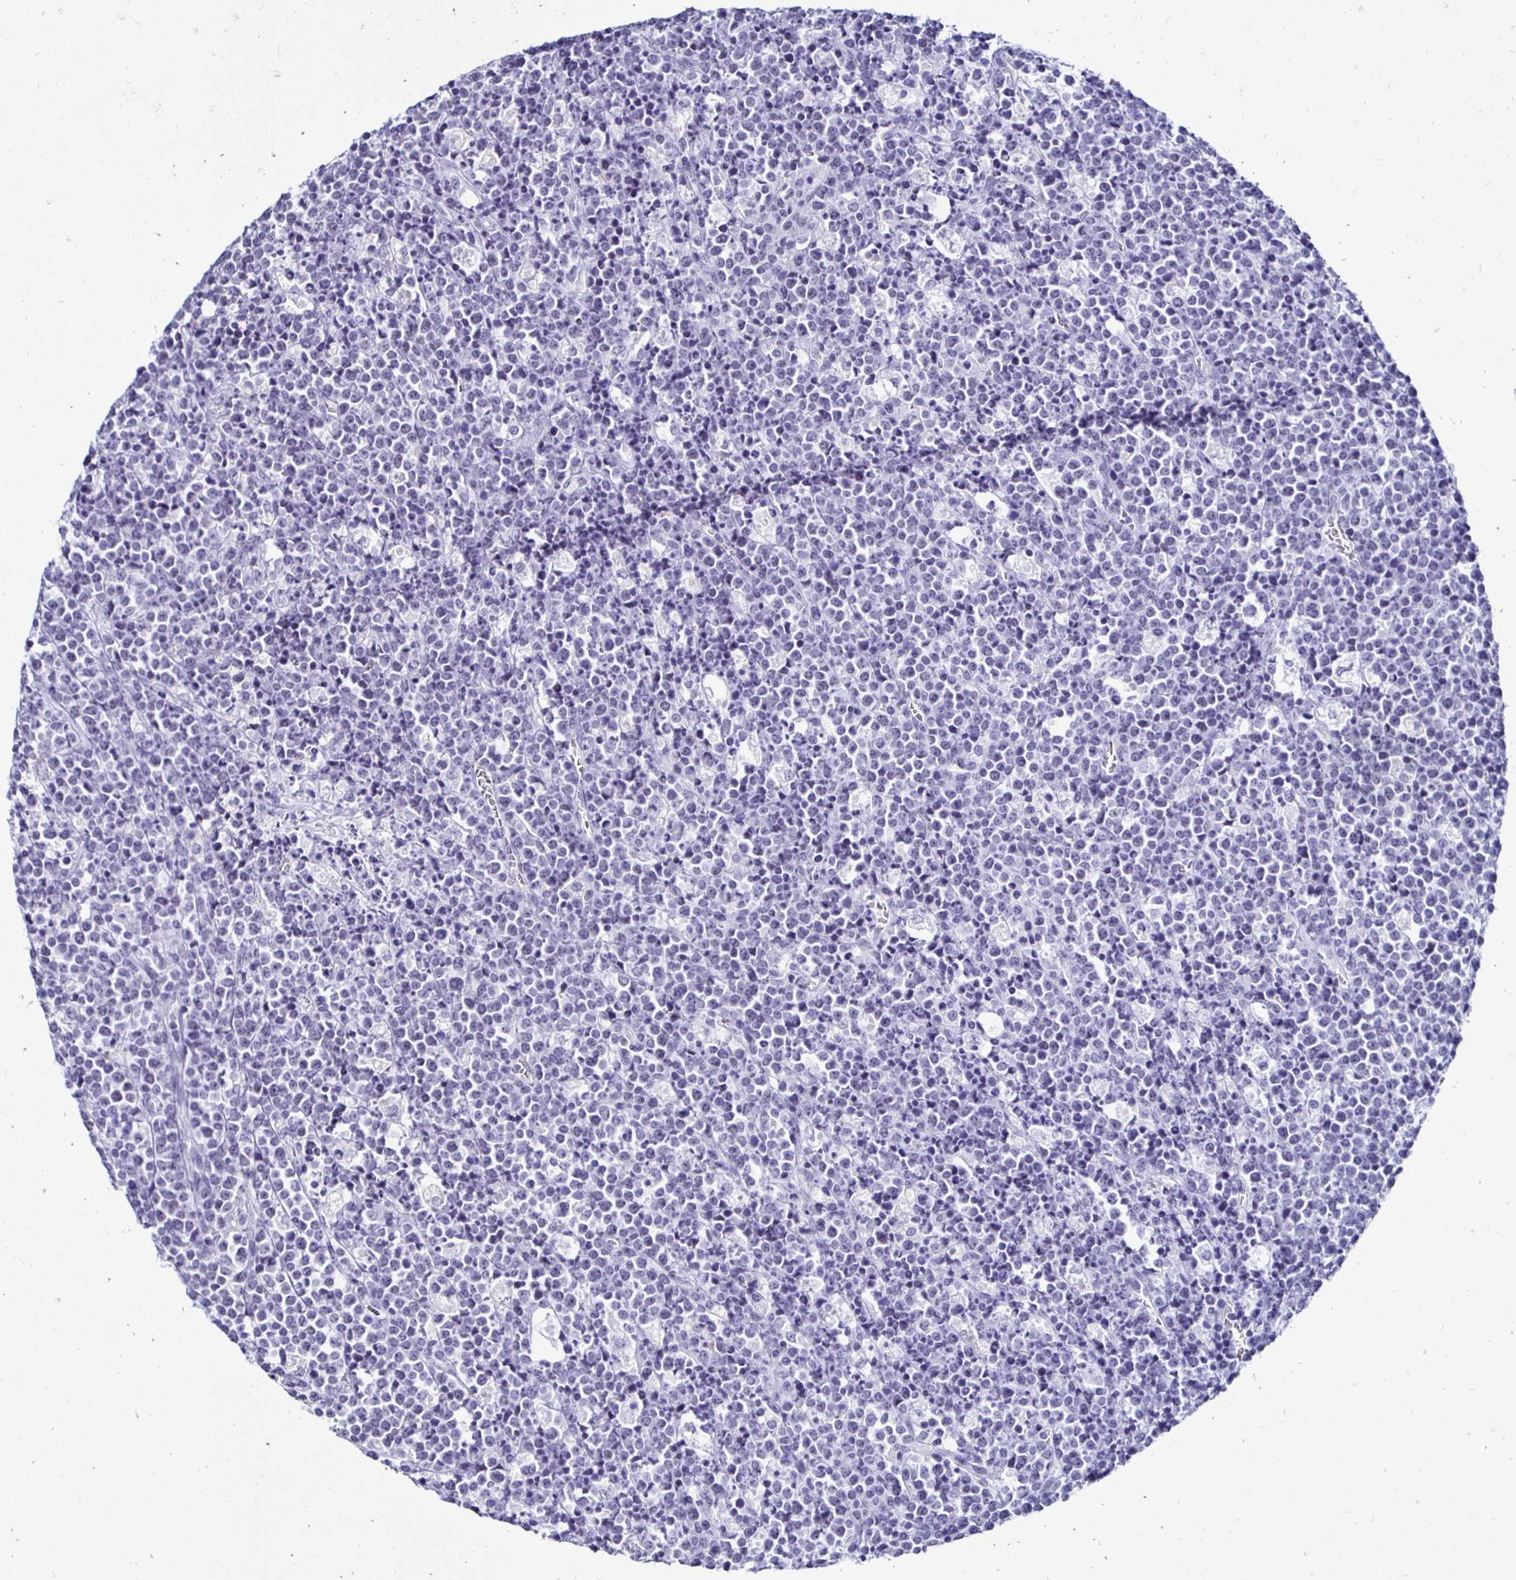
{"staining": {"intensity": "negative", "quantity": "none", "location": "none"}, "tissue": "lymphoma", "cell_type": "Tumor cells", "image_type": "cancer", "snomed": [{"axis": "morphology", "description": "Malignant lymphoma, non-Hodgkin's type, High grade"}, {"axis": "topography", "description": "Ovary"}], "caption": "High-grade malignant lymphoma, non-Hodgkin's type was stained to show a protein in brown. There is no significant expression in tumor cells.", "gene": "RHBDL3", "patient": {"sex": "female", "age": 56}}